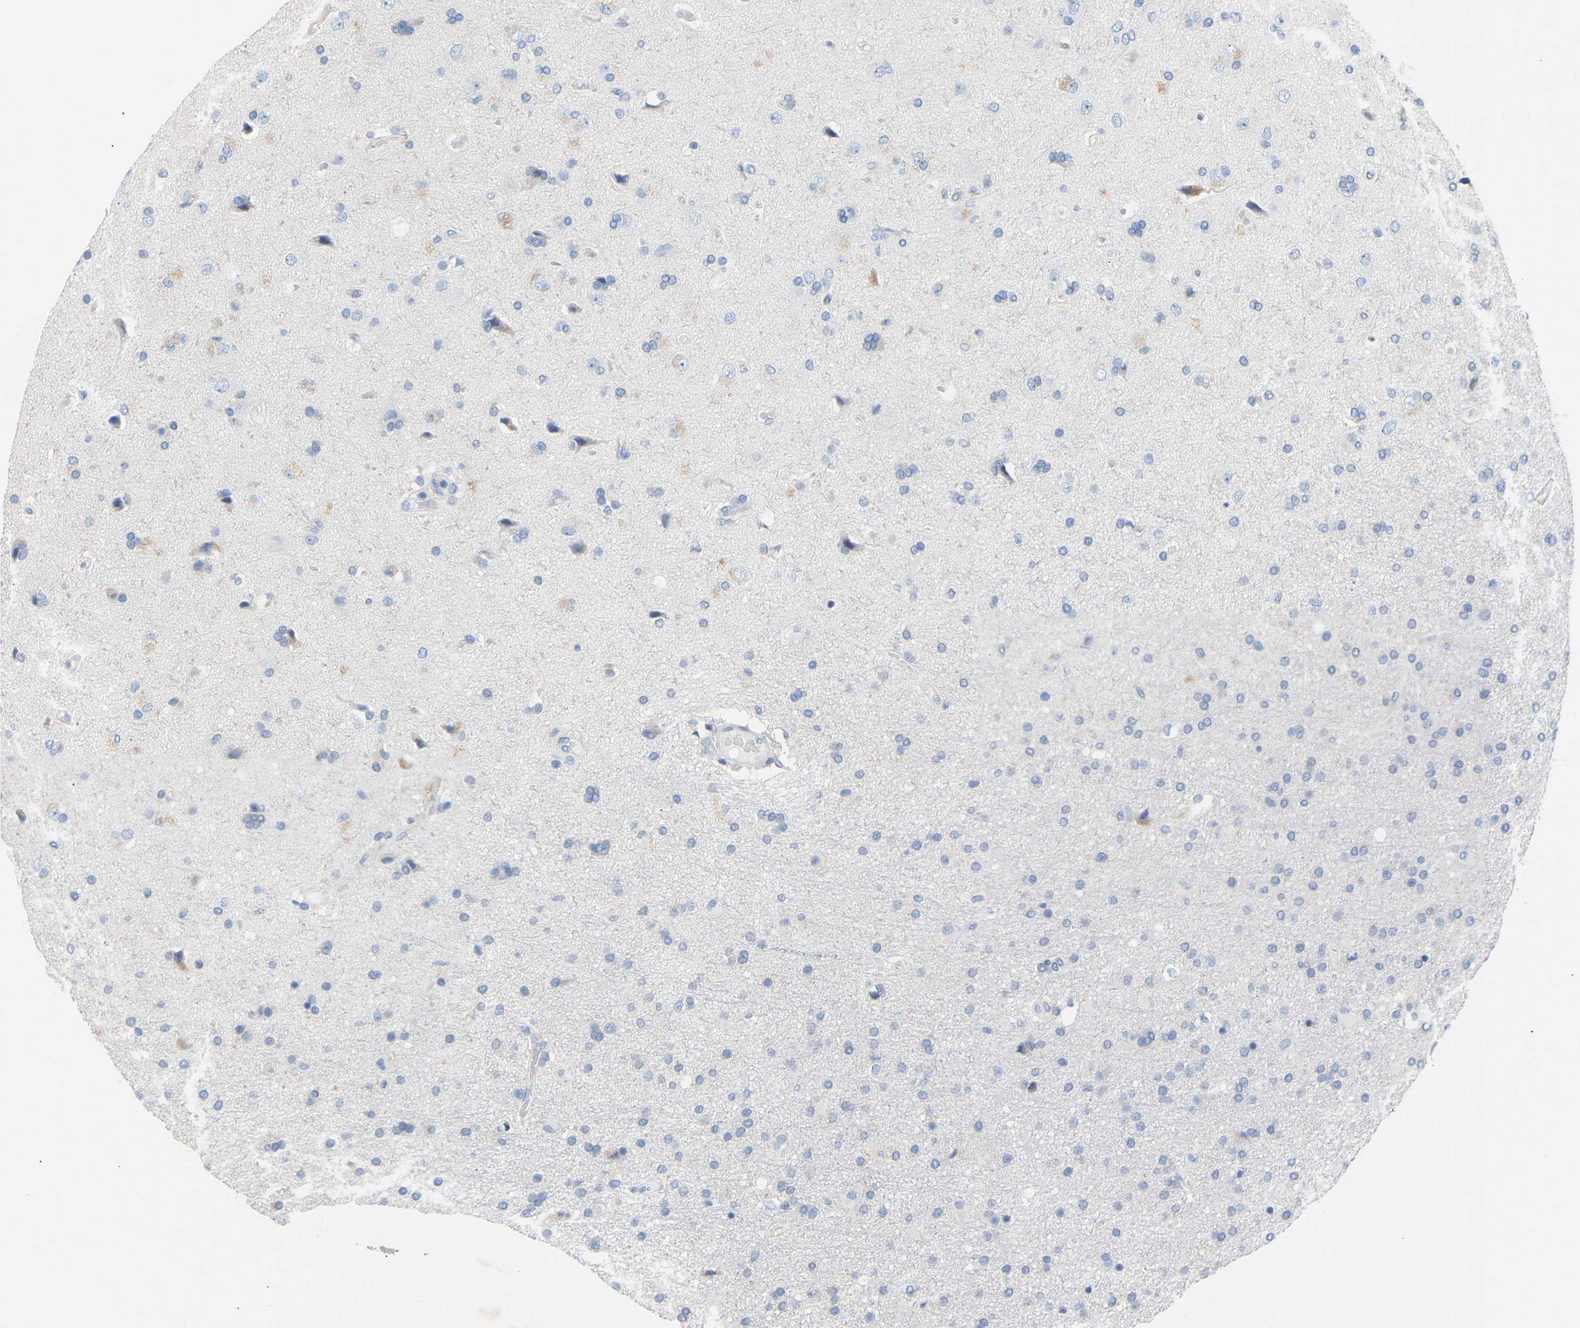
{"staining": {"intensity": "negative", "quantity": "none", "location": "none"}, "tissue": "glioma", "cell_type": "Tumor cells", "image_type": "cancer", "snomed": [{"axis": "morphology", "description": "Glioma, malignant, High grade"}, {"axis": "topography", "description": "Brain"}], "caption": "Human malignant glioma (high-grade) stained for a protein using IHC reveals no expression in tumor cells.", "gene": "PEX1", "patient": {"sex": "male", "age": 72}}